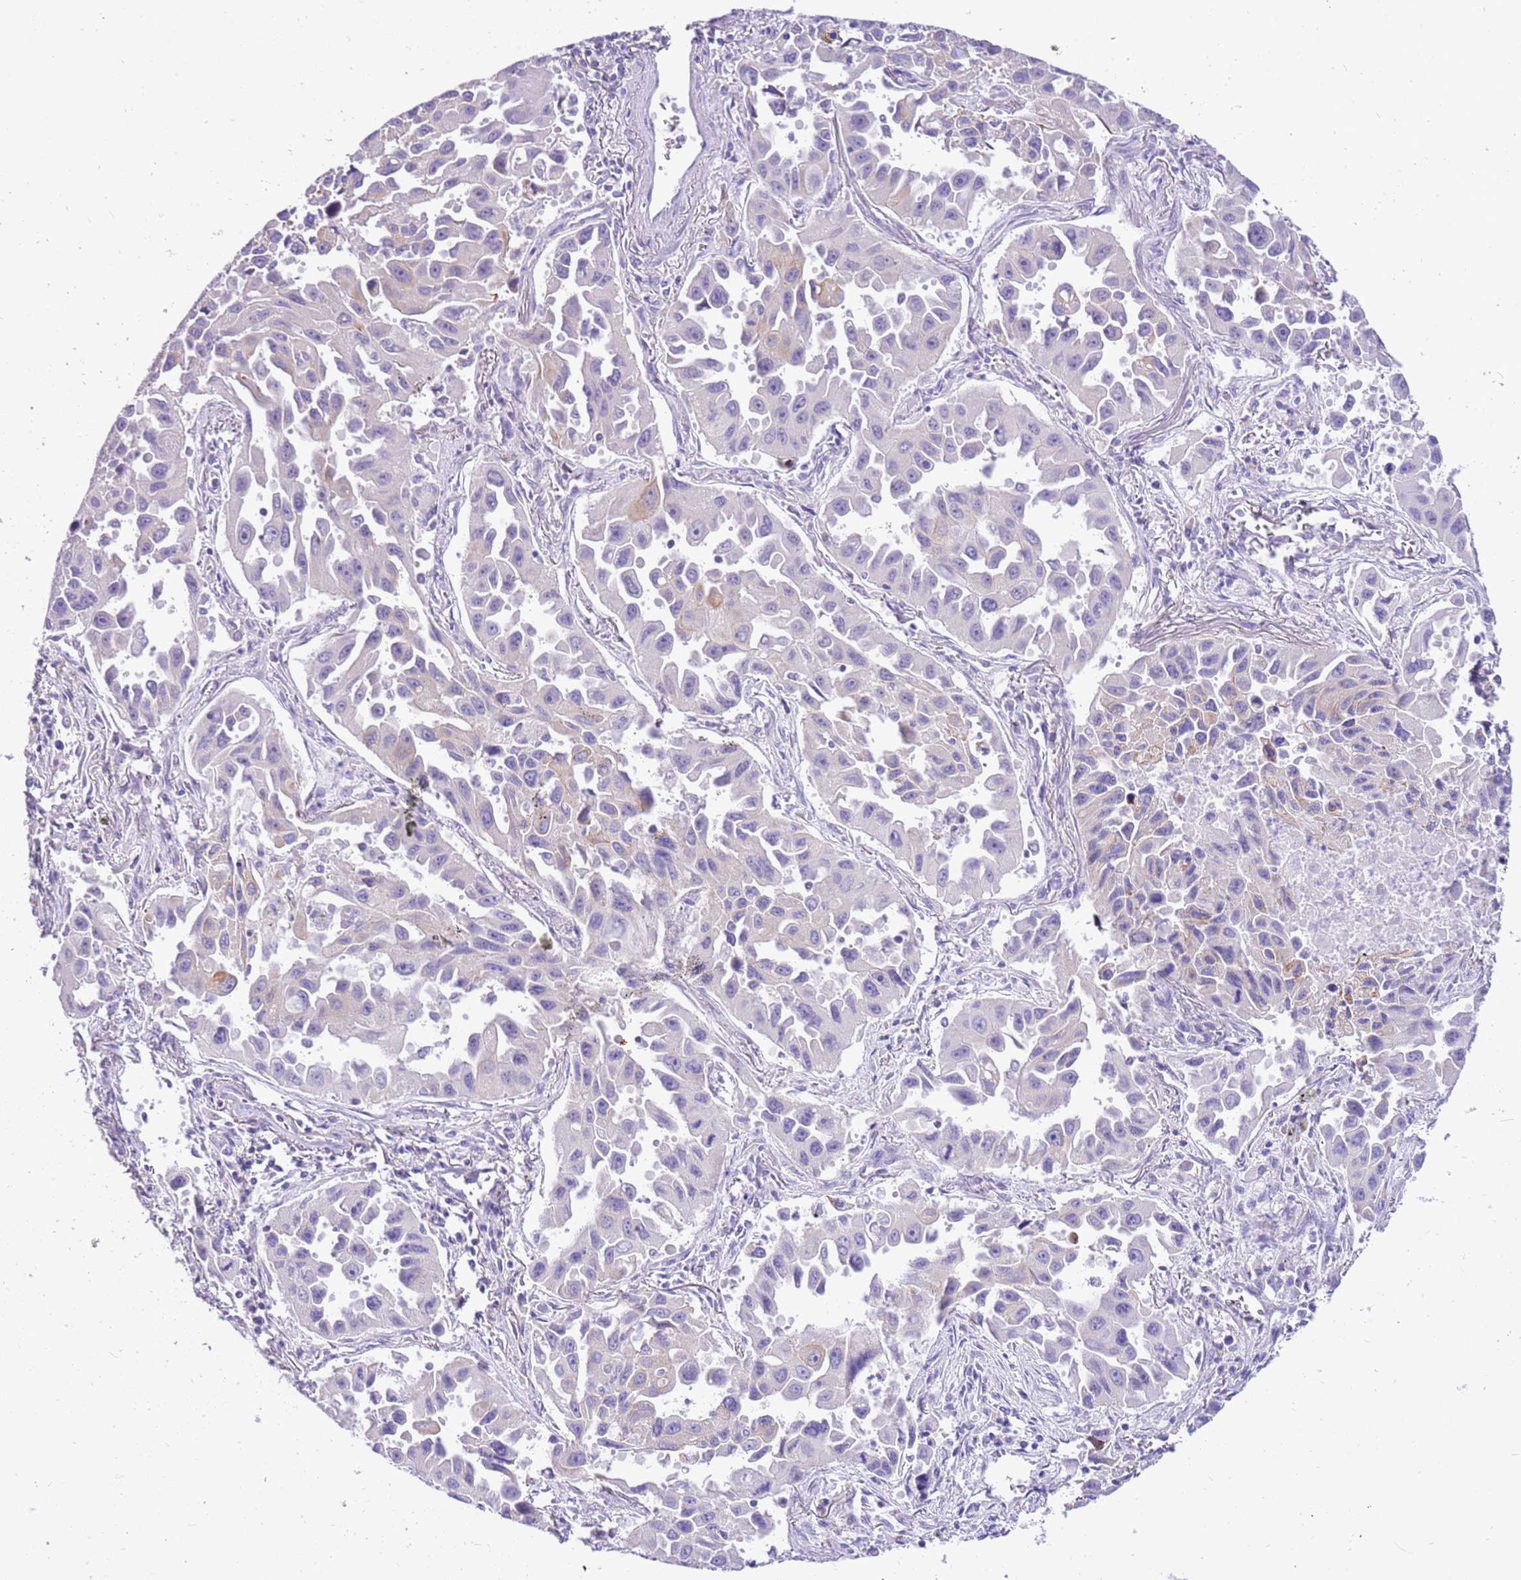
{"staining": {"intensity": "moderate", "quantity": "<25%", "location": "cytoplasmic/membranous"}, "tissue": "lung cancer", "cell_type": "Tumor cells", "image_type": "cancer", "snomed": [{"axis": "morphology", "description": "Adenocarcinoma, NOS"}, {"axis": "topography", "description": "Lung"}], "caption": "Immunohistochemical staining of human lung adenocarcinoma exhibits low levels of moderate cytoplasmic/membranous protein positivity in approximately <25% of tumor cells.", "gene": "R3HDM4", "patient": {"sex": "male", "age": 66}}